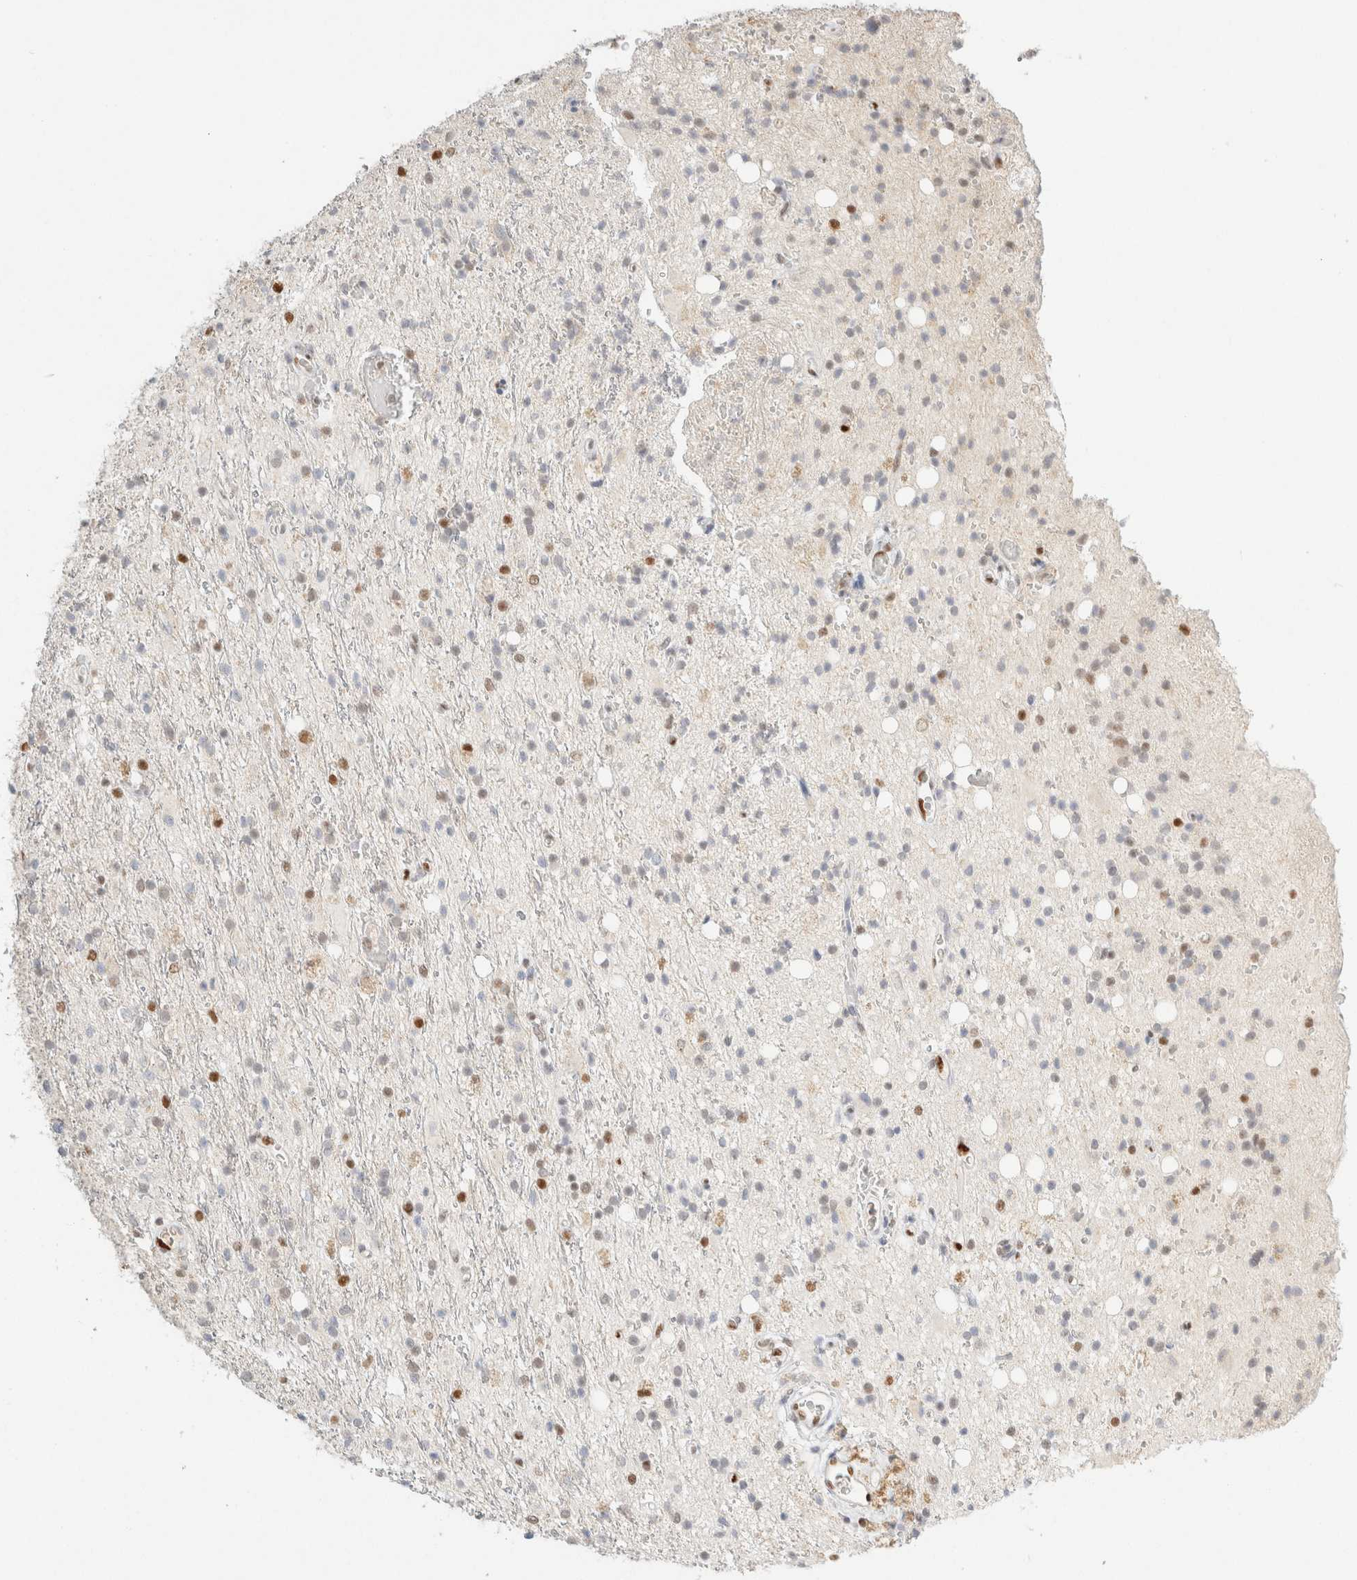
{"staining": {"intensity": "negative", "quantity": "none", "location": "none"}, "tissue": "glioma", "cell_type": "Tumor cells", "image_type": "cancer", "snomed": [{"axis": "morphology", "description": "Glioma, malignant, High grade"}, {"axis": "topography", "description": "Brain"}], "caption": "A high-resolution image shows immunohistochemistry (IHC) staining of glioma, which exhibits no significant expression in tumor cells. The staining was performed using DAB (3,3'-diaminobenzidine) to visualize the protein expression in brown, while the nuclei were stained in blue with hematoxylin (Magnification: 20x).", "gene": "DDB2", "patient": {"sex": "male", "age": 47}}